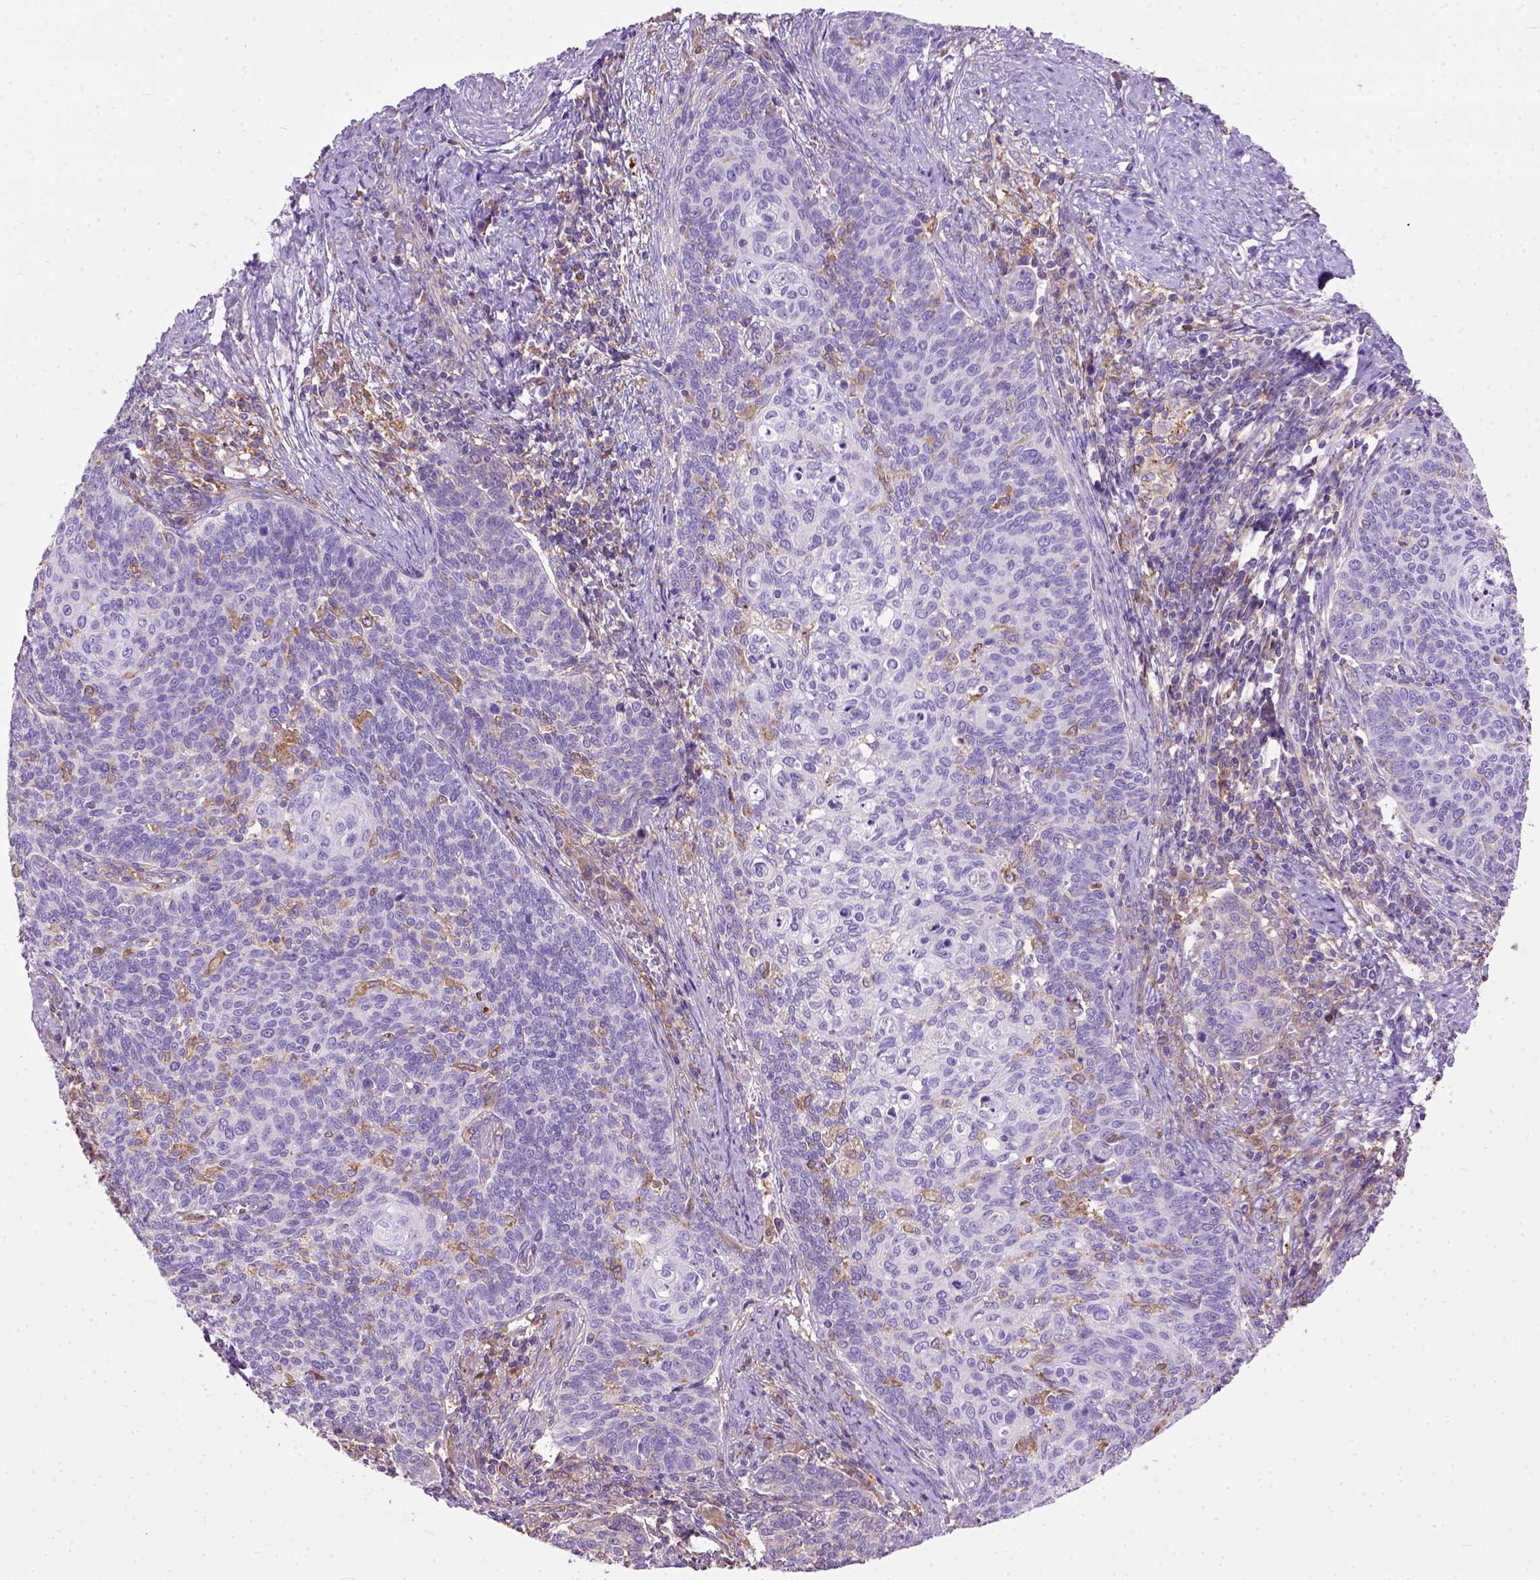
{"staining": {"intensity": "negative", "quantity": "none", "location": "none"}, "tissue": "cervical cancer", "cell_type": "Tumor cells", "image_type": "cancer", "snomed": [{"axis": "morphology", "description": "Normal tissue, NOS"}, {"axis": "morphology", "description": "Squamous cell carcinoma, NOS"}, {"axis": "topography", "description": "Cervix"}], "caption": "Protein analysis of cervical cancer (squamous cell carcinoma) displays no significant expression in tumor cells. (Immunohistochemistry, brightfield microscopy, high magnification).", "gene": "SEMA4F", "patient": {"sex": "female", "age": 39}}